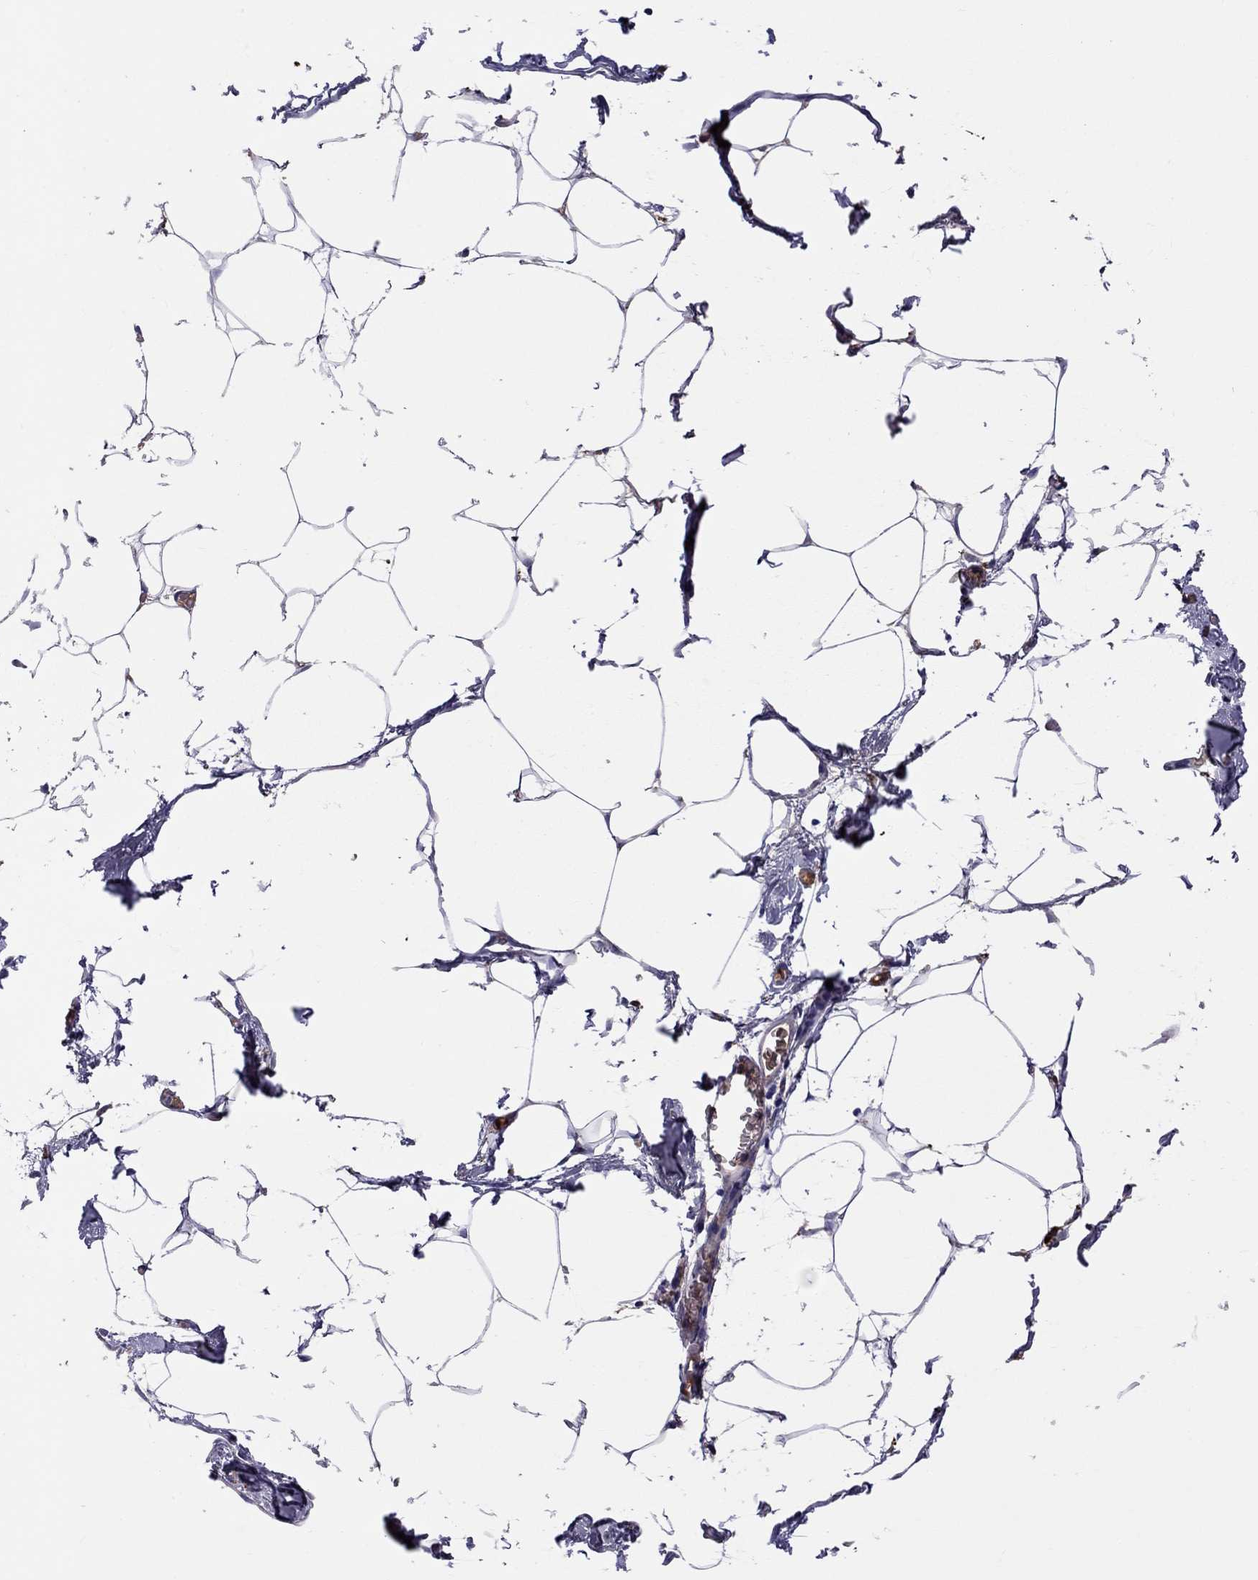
{"staining": {"intensity": "negative", "quantity": "none", "location": "none"}, "tissue": "adipose tissue", "cell_type": "Adipocytes", "image_type": "normal", "snomed": [{"axis": "morphology", "description": "Normal tissue, NOS"}, {"axis": "topography", "description": "Adipose tissue"}], "caption": "This is an immunohistochemistry (IHC) image of normal adipose tissue. There is no expression in adipocytes.", "gene": "SERPINA3", "patient": {"sex": "male", "age": 57}}